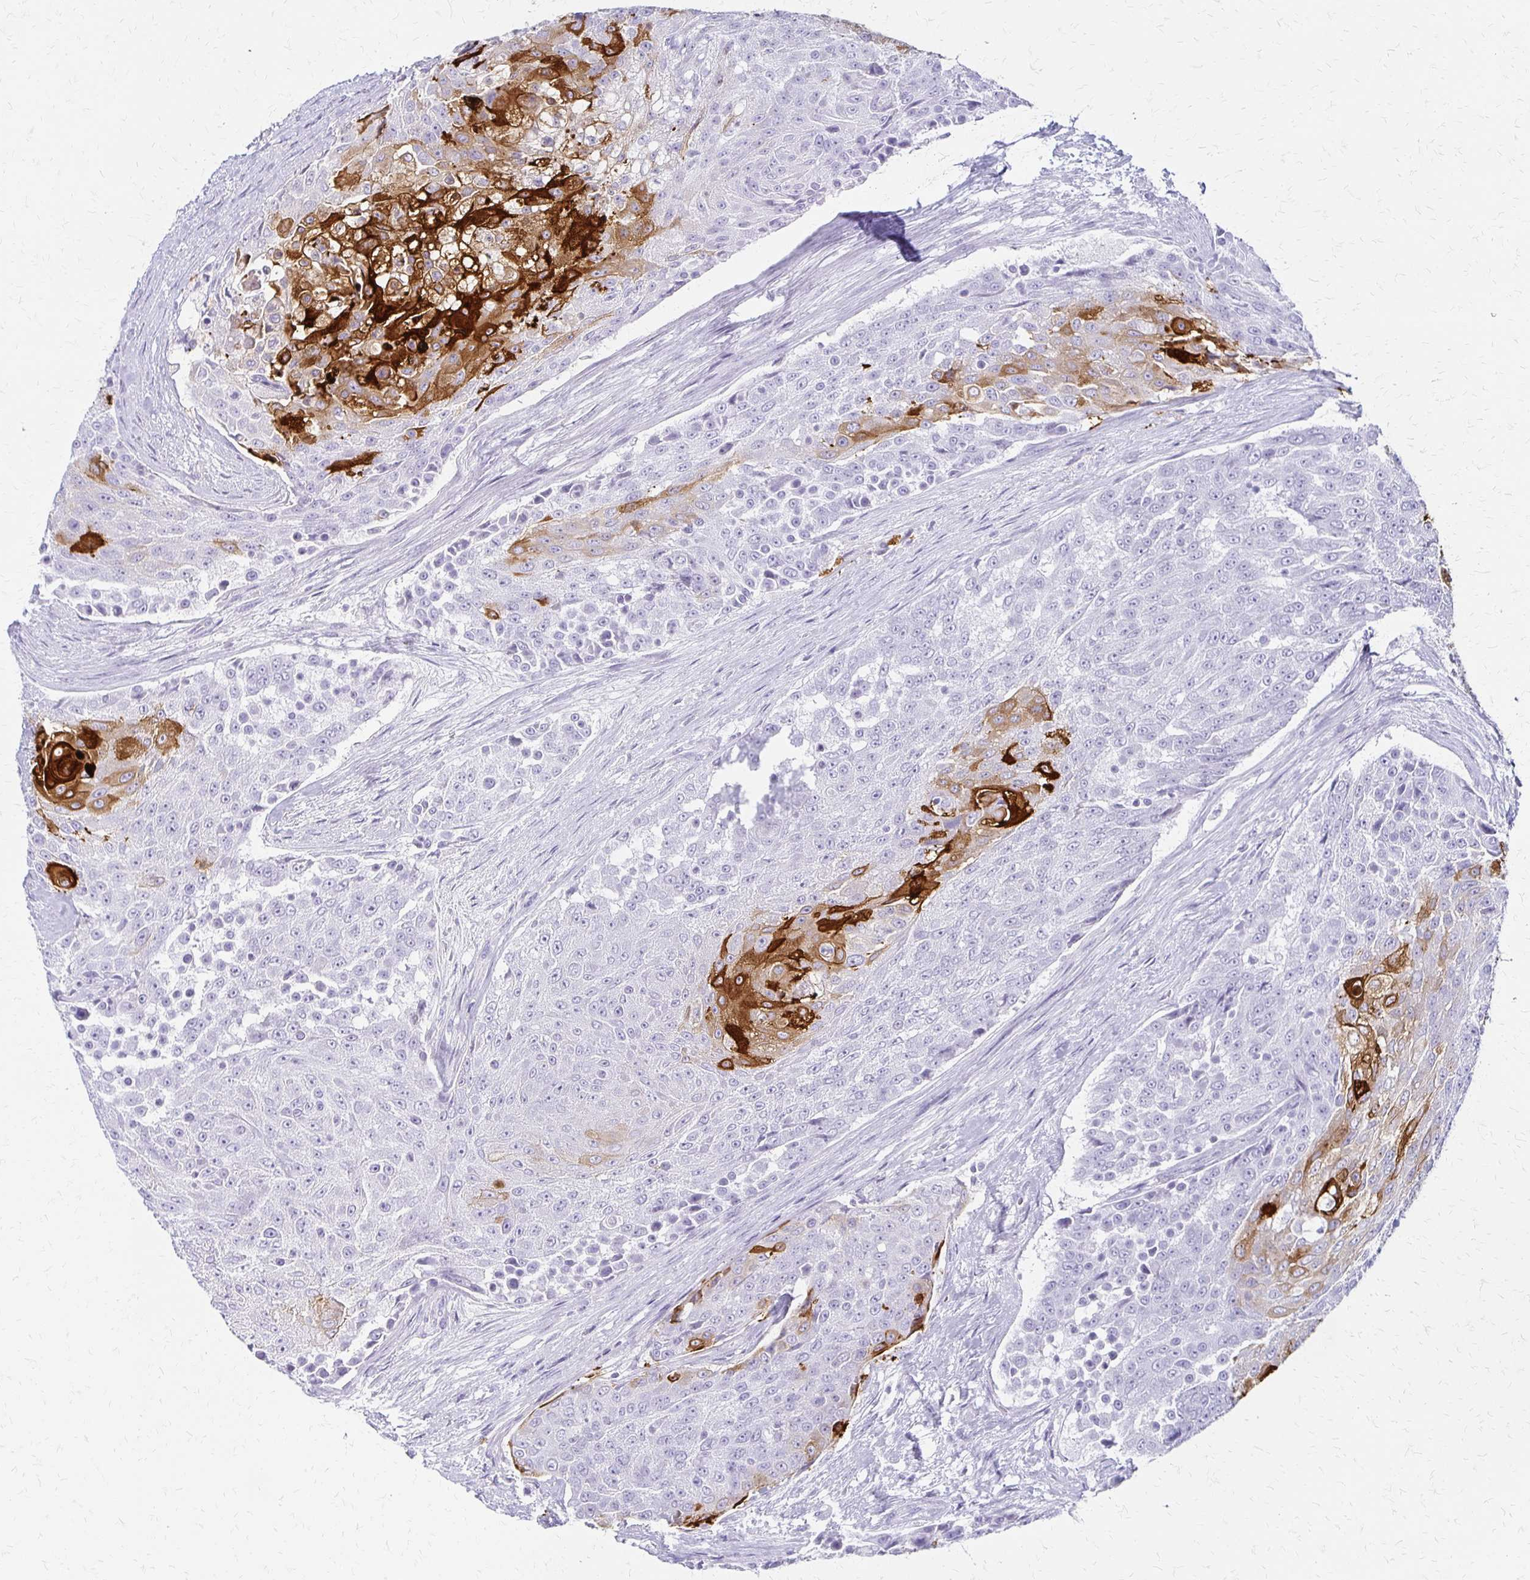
{"staining": {"intensity": "strong", "quantity": "<25%", "location": "cytoplasmic/membranous"}, "tissue": "urothelial cancer", "cell_type": "Tumor cells", "image_type": "cancer", "snomed": [{"axis": "morphology", "description": "Urothelial carcinoma, High grade"}, {"axis": "topography", "description": "Urinary bladder"}], "caption": "Protein expression analysis of human urothelial cancer reveals strong cytoplasmic/membranous staining in approximately <25% of tumor cells.", "gene": "IVL", "patient": {"sex": "female", "age": 63}}